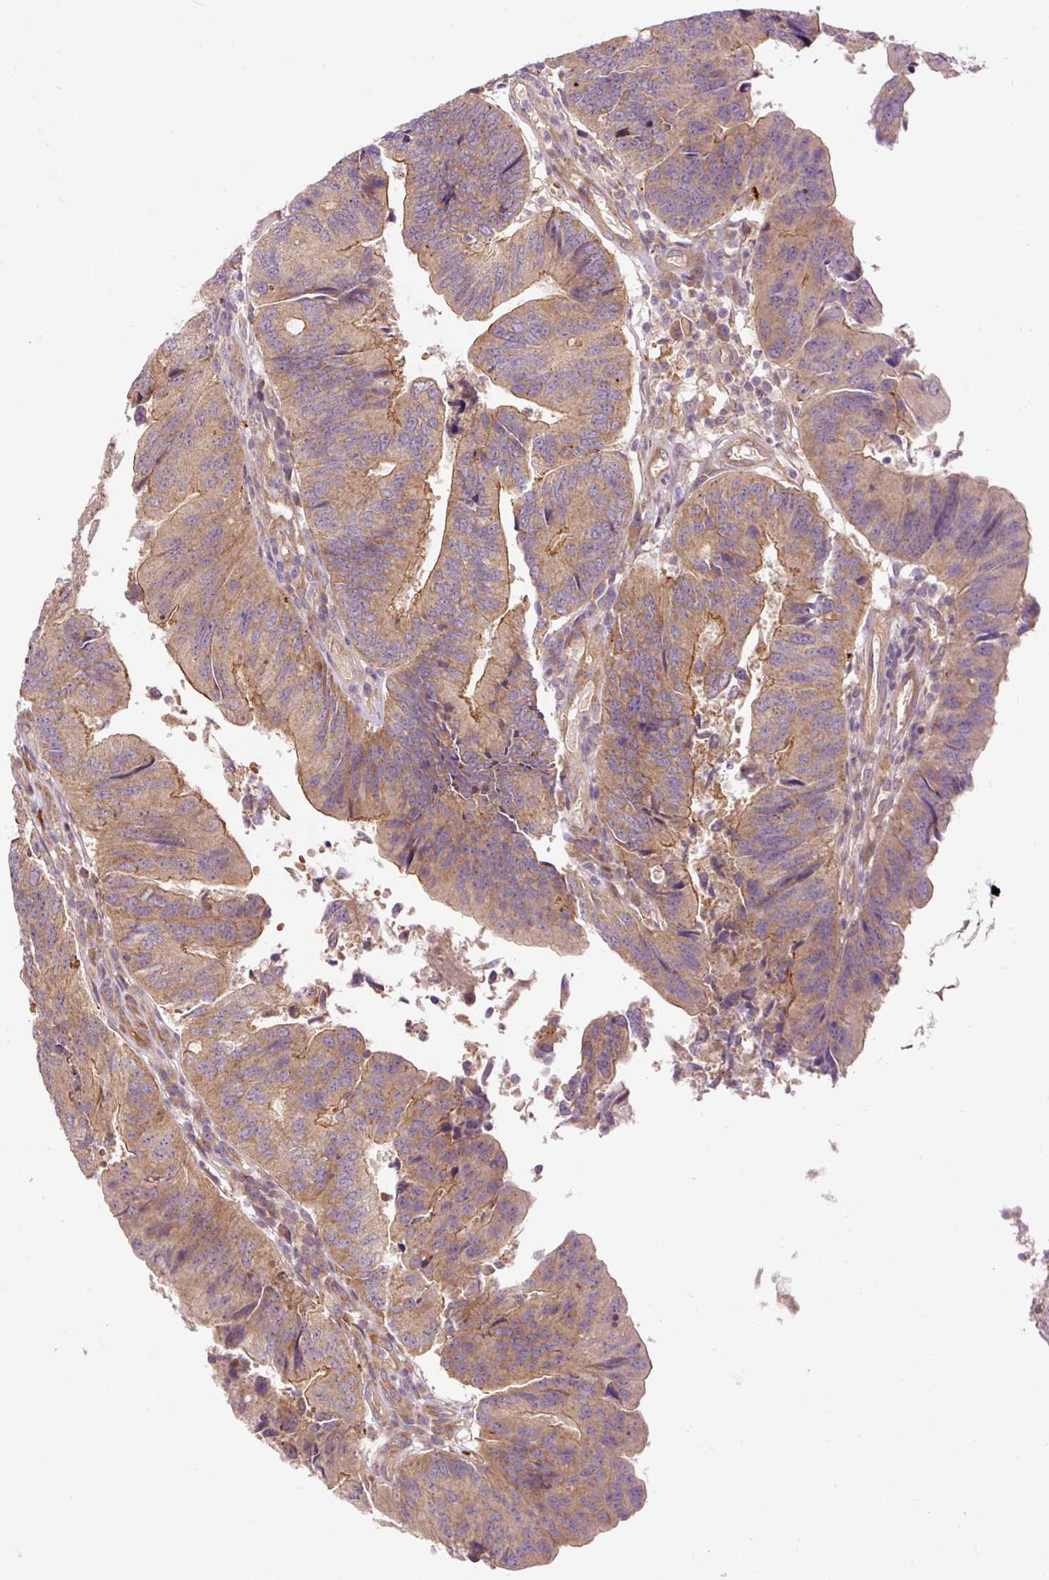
{"staining": {"intensity": "moderate", "quantity": ">75%", "location": "cytoplasmic/membranous"}, "tissue": "colorectal cancer", "cell_type": "Tumor cells", "image_type": "cancer", "snomed": [{"axis": "morphology", "description": "Adenocarcinoma, NOS"}, {"axis": "topography", "description": "Colon"}], "caption": "About >75% of tumor cells in human colorectal cancer display moderate cytoplasmic/membranous protein positivity as visualized by brown immunohistochemical staining.", "gene": "RIPOR3", "patient": {"sex": "female", "age": 67}}